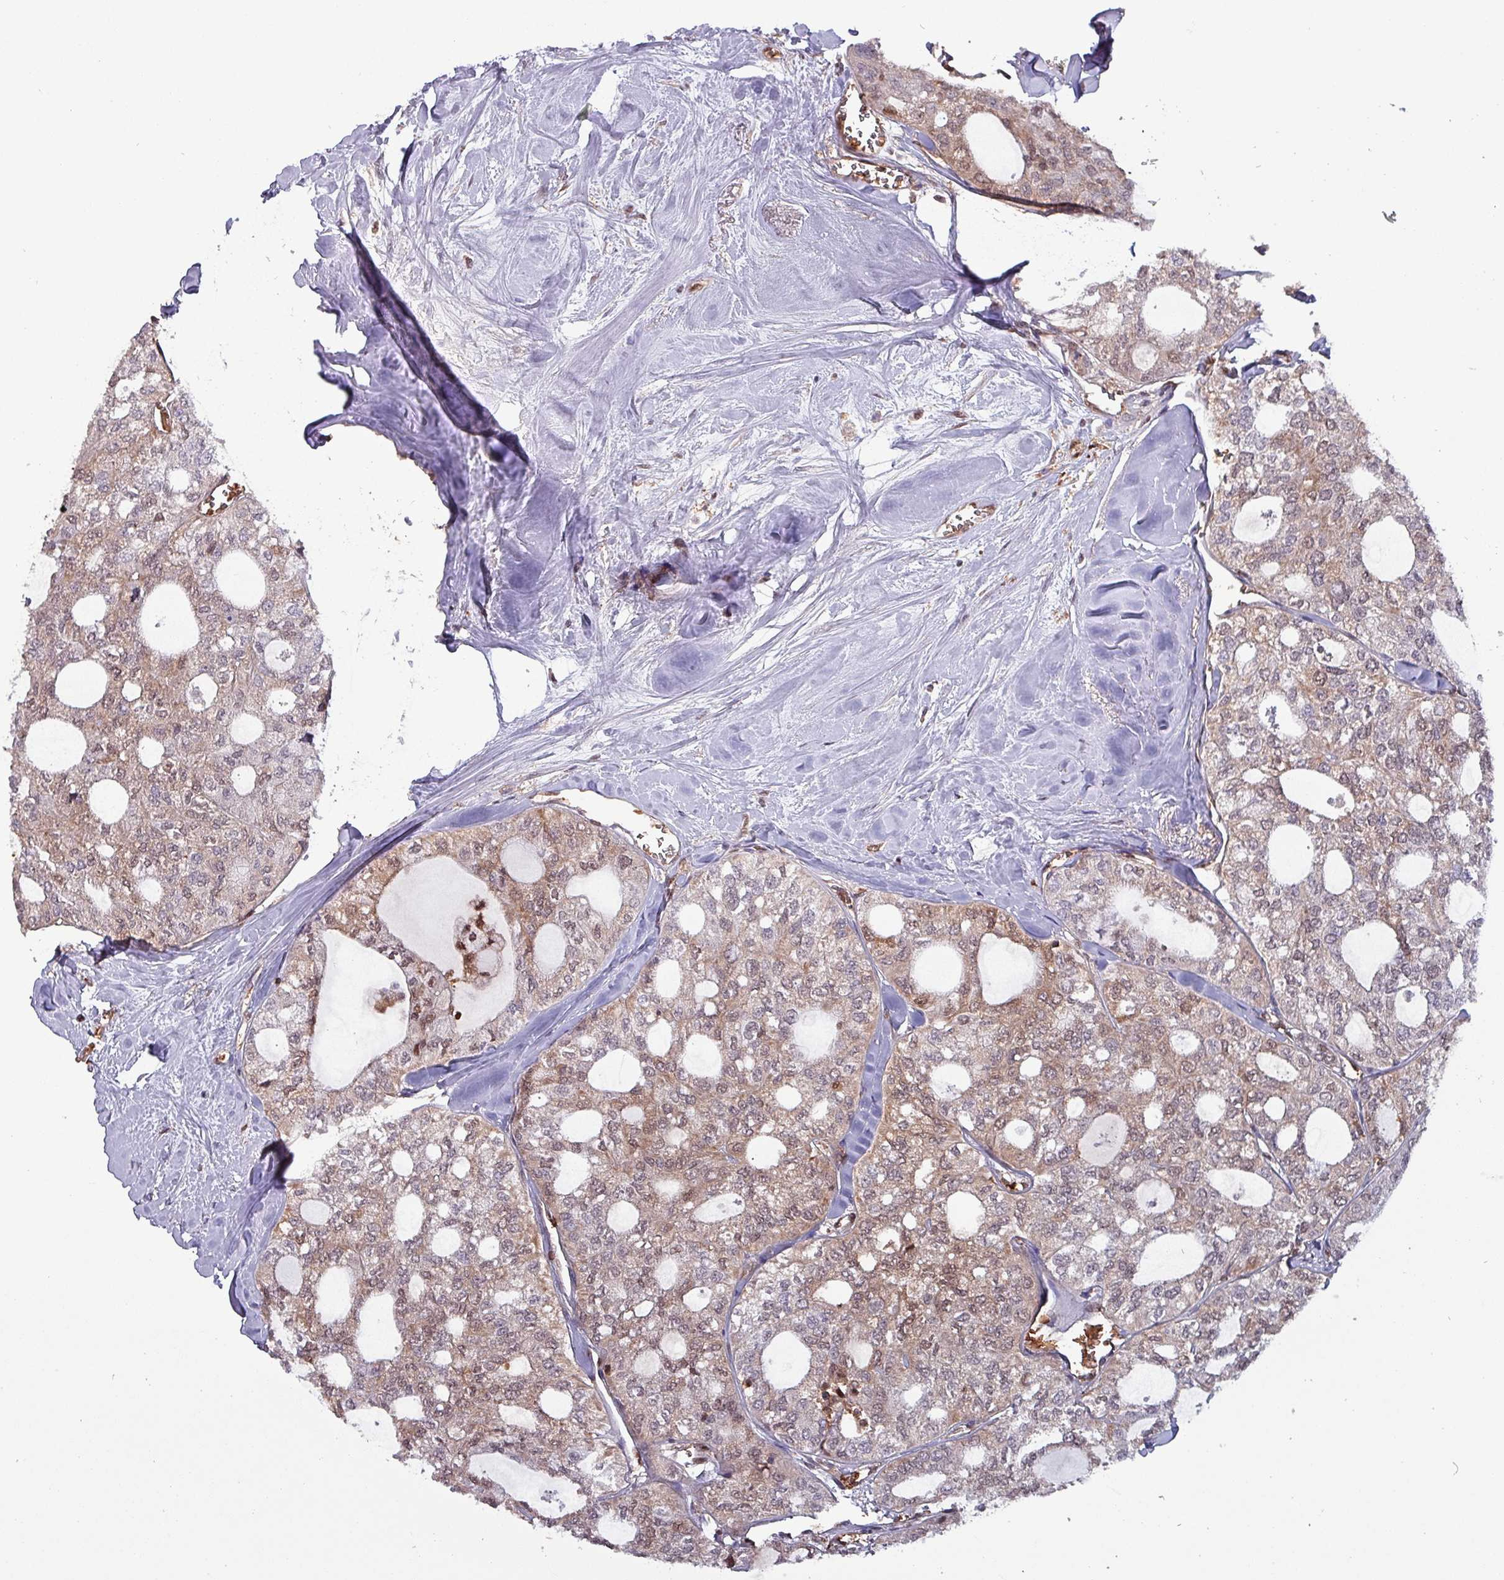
{"staining": {"intensity": "weak", "quantity": ">75%", "location": "cytoplasmic/membranous,nuclear"}, "tissue": "thyroid cancer", "cell_type": "Tumor cells", "image_type": "cancer", "snomed": [{"axis": "morphology", "description": "Follicular adenoma carcinoma, NOS"}, {"axis": "topography", "description": "Thyroid gland"}], "caption": "Protein expression analysis of human thyroid cancer reveals weak cytoplasmic/membranous and nuclear staining in approximately >75% of tumor cells. Using DAB (3,3'-diaminobenzidine) (brown) and hematoxylin (blue) stains, captured at high magnification using brightfield microscopy.", "gene": "PSMB8", "patient": {"sex": "male", "age": 75}}